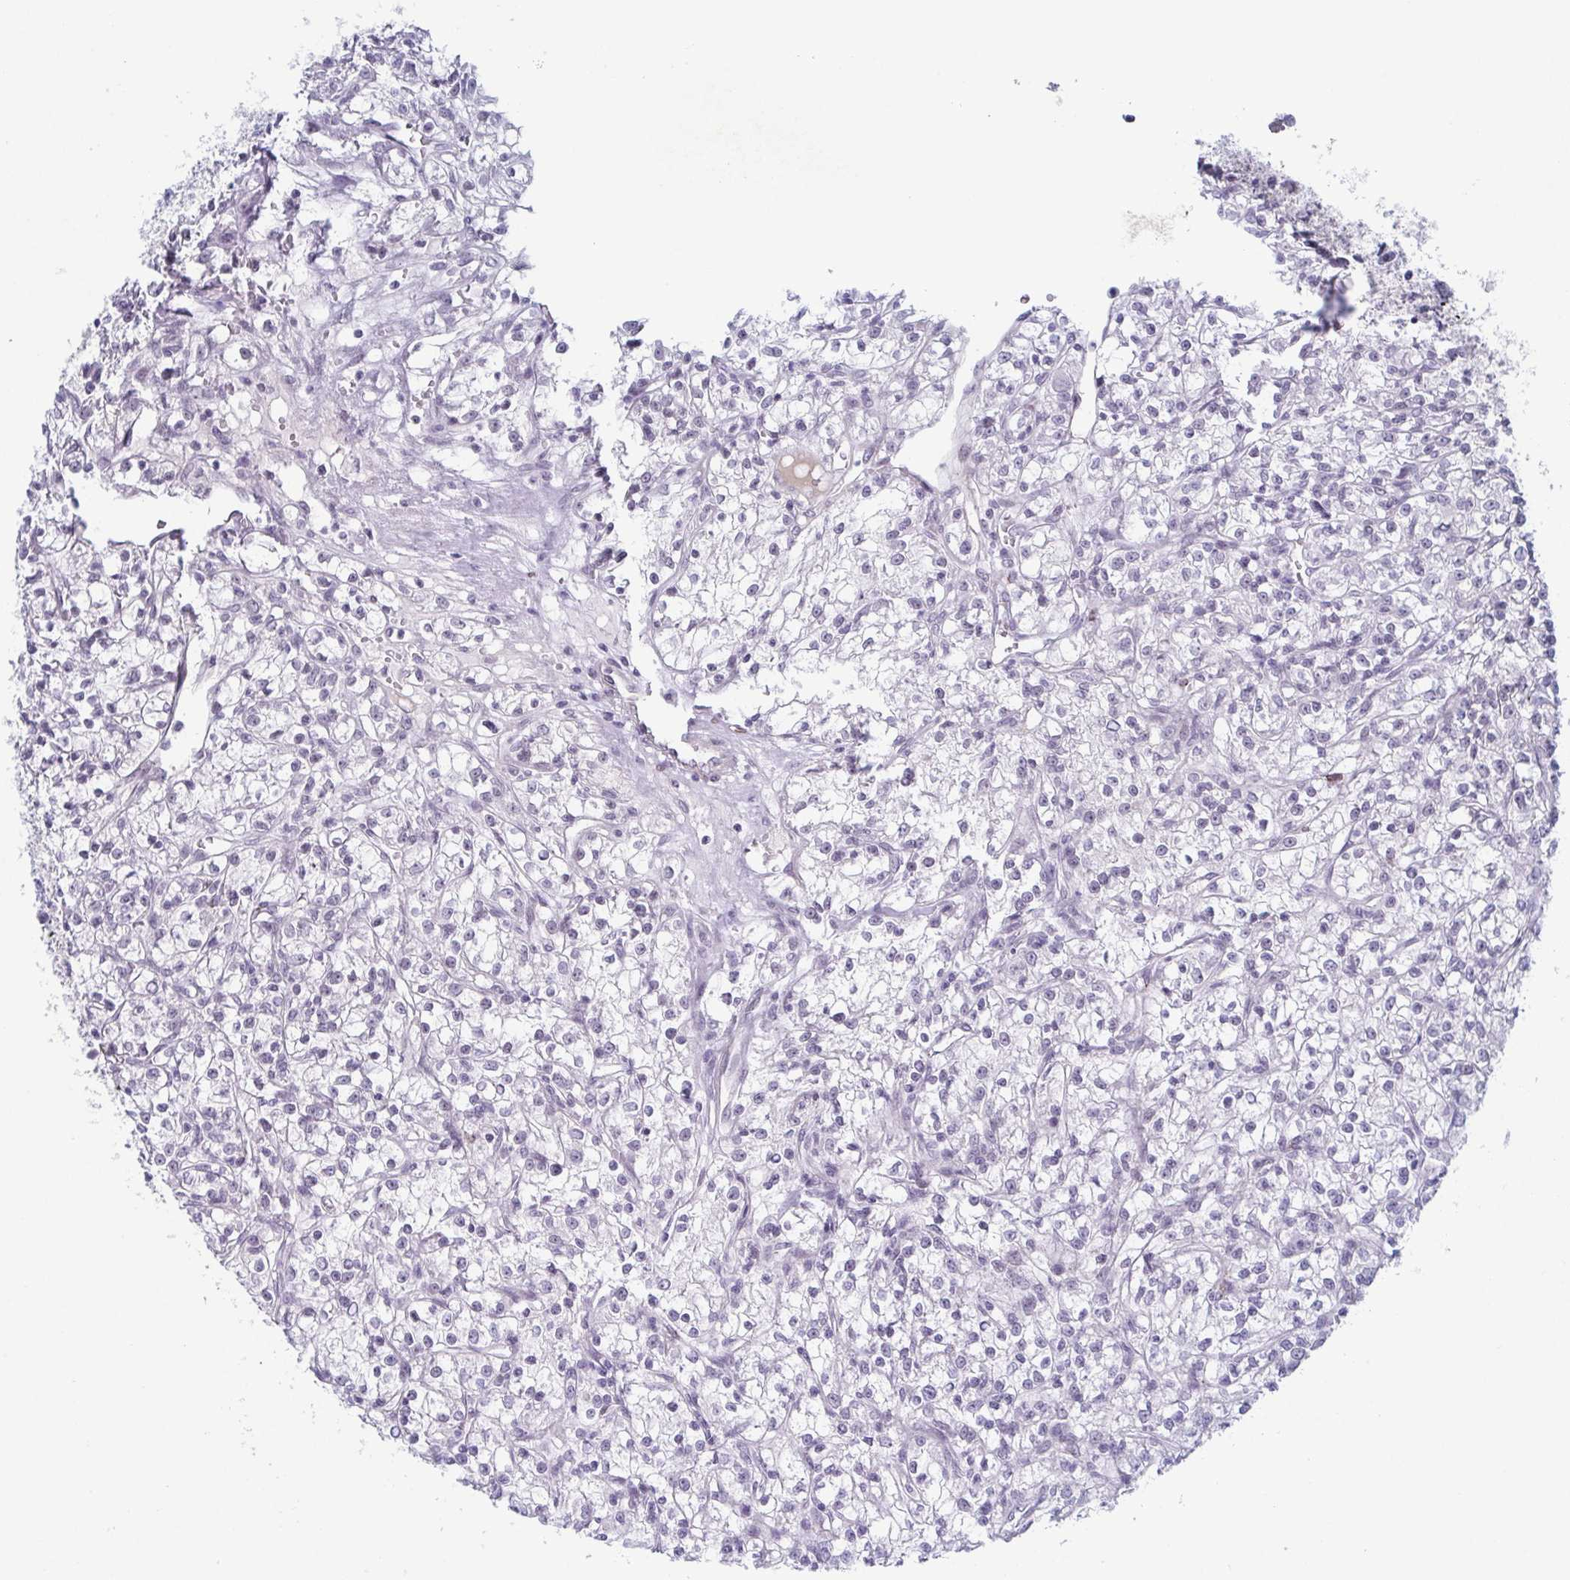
{"staining": {"intensity": "negative", "quantity": "none", "location": "none"}, "tissue": "renal cancer", "cell_type": "Tumor cells", "image_type": "cancer", "snomed": [{"axis": "morphology", "description": "Adenocarcinoma, NOS"}, {"axis": "topography", "description": "Kidney"}], "caption": "This is an immunohistochemistry image of renal cancer (adenocarcinoma). There is no expression in tumor cells.", "gene": "ZFP64", "patient": {"sex": "female", "age": 59}}